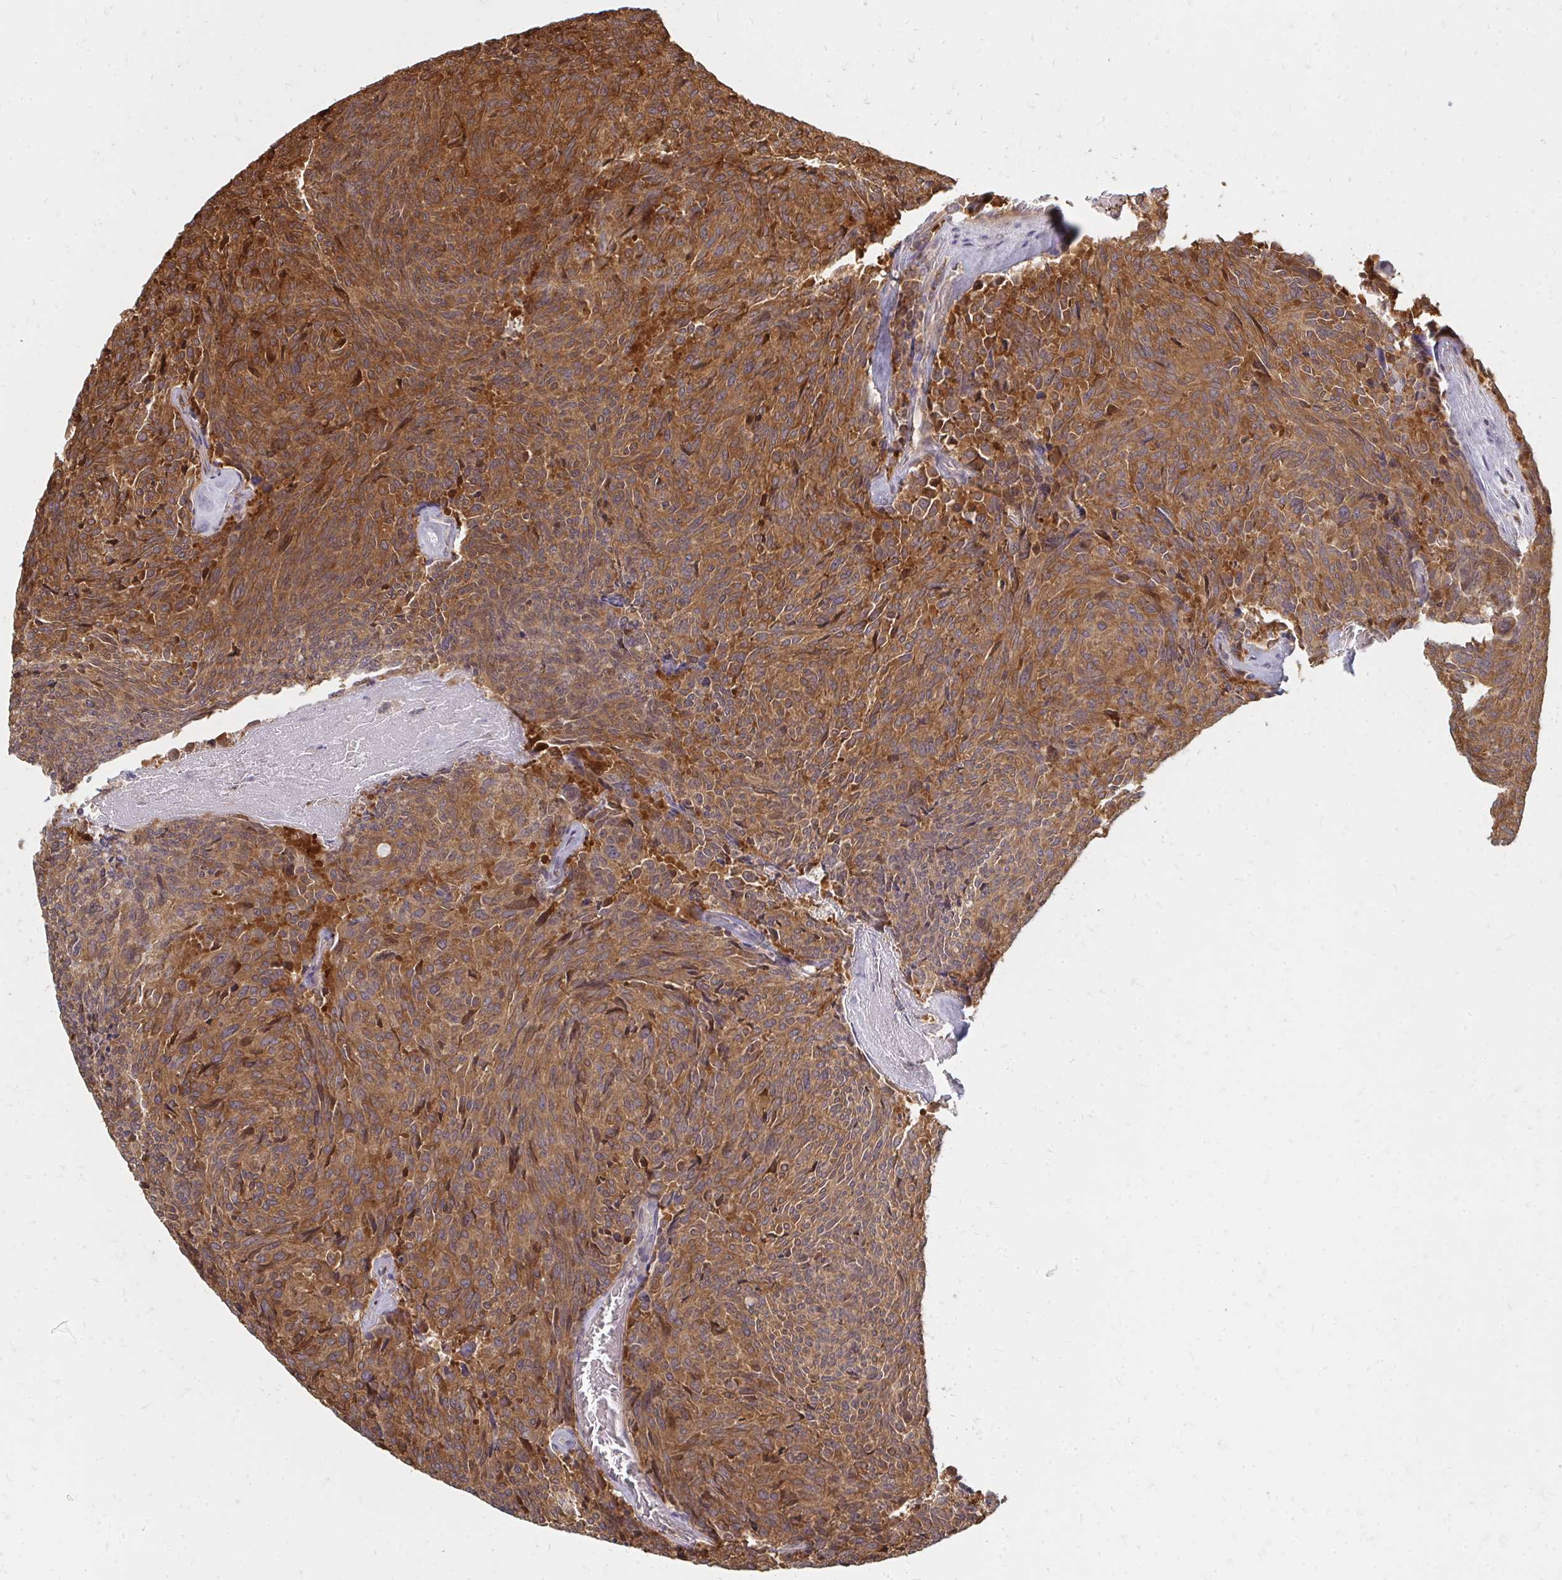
{"staining": {"intensity": "moderate", "quantity": ">75%", "location": "cytoplasmic/membranous"}, "tissue": "carcinoid", "cell_type": "Tumor cells", "image_type": "cancer", "snomed": [{"axis": "morphology", "description": "Carcinoid, malignant, NOS"}, {"axis": "topography", "description": "Pancreas"}], "caption": "Malignant carcinoid stained with immunohistochemistry (IHC) exhibits moderate cytoplasmic/membranous staining in about >75% of tumor cells.", "gene": "ZNF285", "patient": {"sex": "female", "age": 54}}